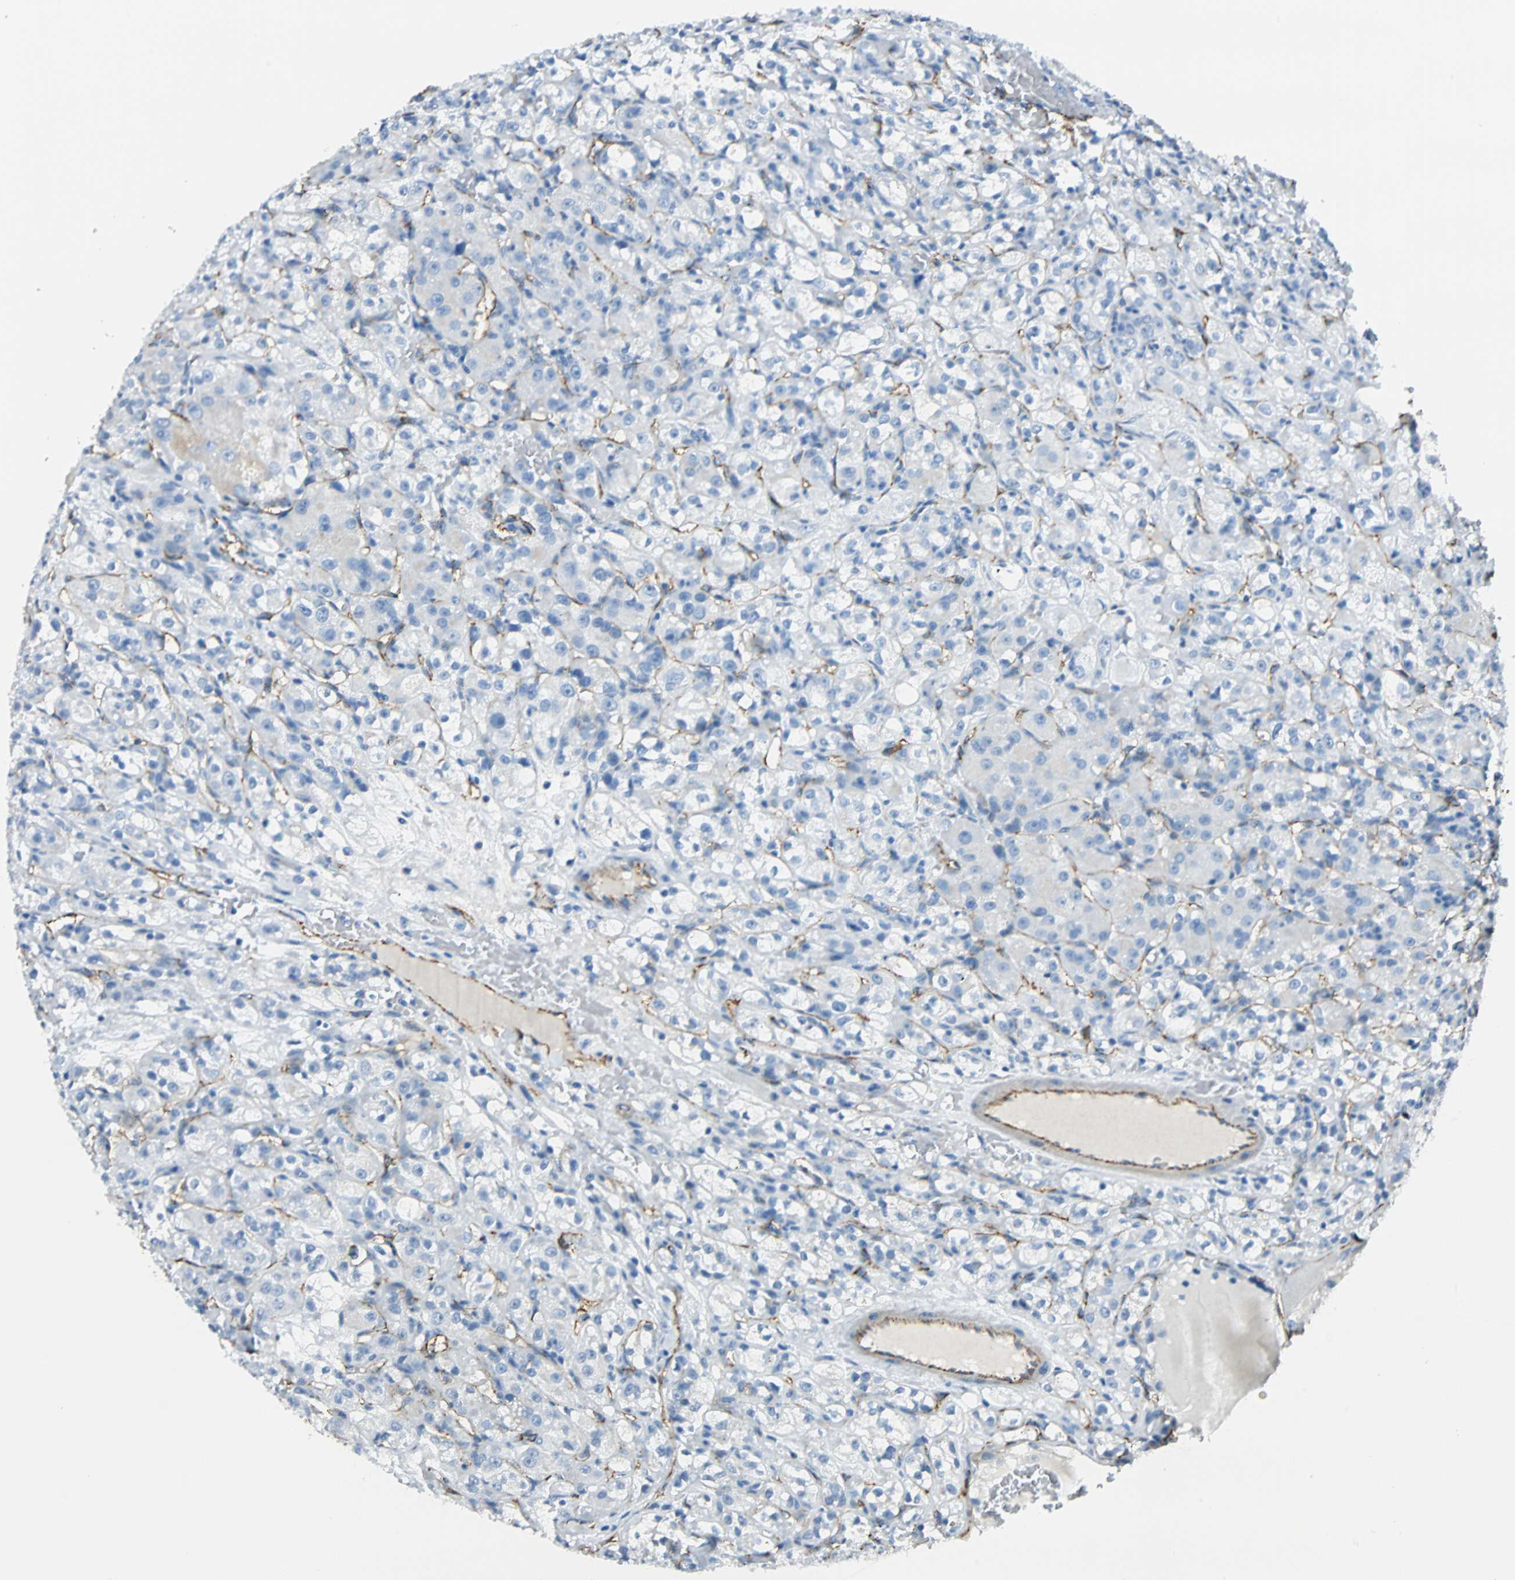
{"staining": {"intensity": "weak", "quantity": "<25%", "location": "cytoplasmic/membranous"}, "tissue": "renal cancer", "cell_type": "Tumor cells", "image_type": "cancer", "snomed": [{"axis": "morphology", "description": "Normal tissue, NOS"}, {"axis": "morphology", "description": "Adenocarcinoma, NOS"}, {"axis": "topography", "description": "Kidney"}], "caption": "Renal adenocarcinoma stained for a protein using immunohistochemistry (IHC) exhibits no expression tumor cells.", "gene": "VPS9D1", "patient": {"sex": "male", "age": 61}}